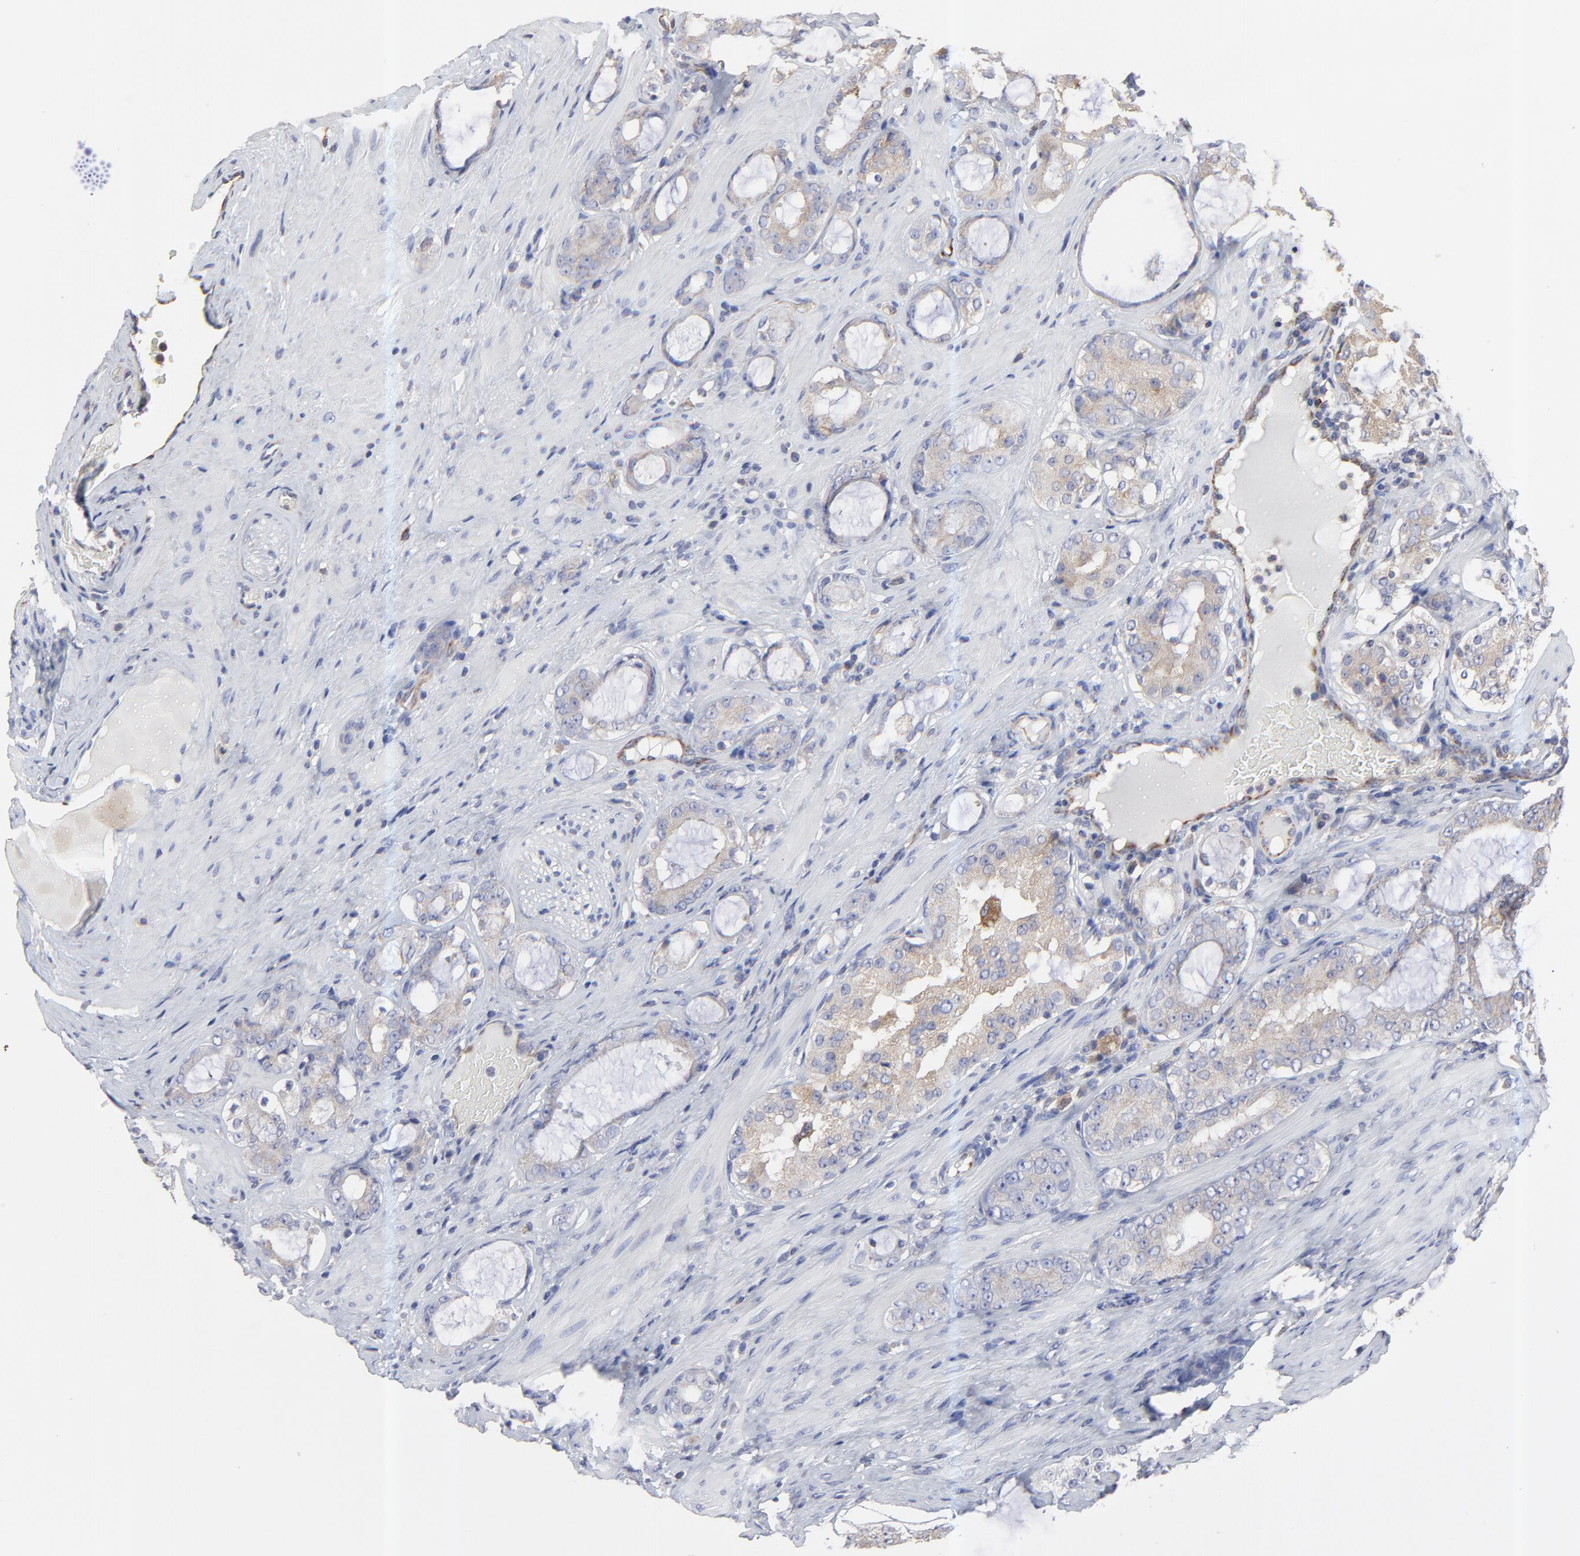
{"staining": {"intensity": "moderate", "quantity": ">75%", "location": "cytoplasmic/membranous"}, "tissue": "prostate cancer", "cell_type": "Tumor cells", "image_type": "cancer", "snomed": [{"axis": "morphology", "description": "Adenocarcinoma, Medium grade"}, {"axis": "topography", "description": "Prostate"}], "caption": "Immunohistochemistry (IHC) micrograph of neoplastic tissue: human prostate cancer (adenocarcinoma (medium-grade)) stained using IHC displays medium levels of moderate protein expression localized specifically in the cytoplasmic/membranous of tumor cells, appearing as a cytoplasmic/membranous brown color.", "gene": "RAB9A", "patient": {"sex": "male", "age": 73}}